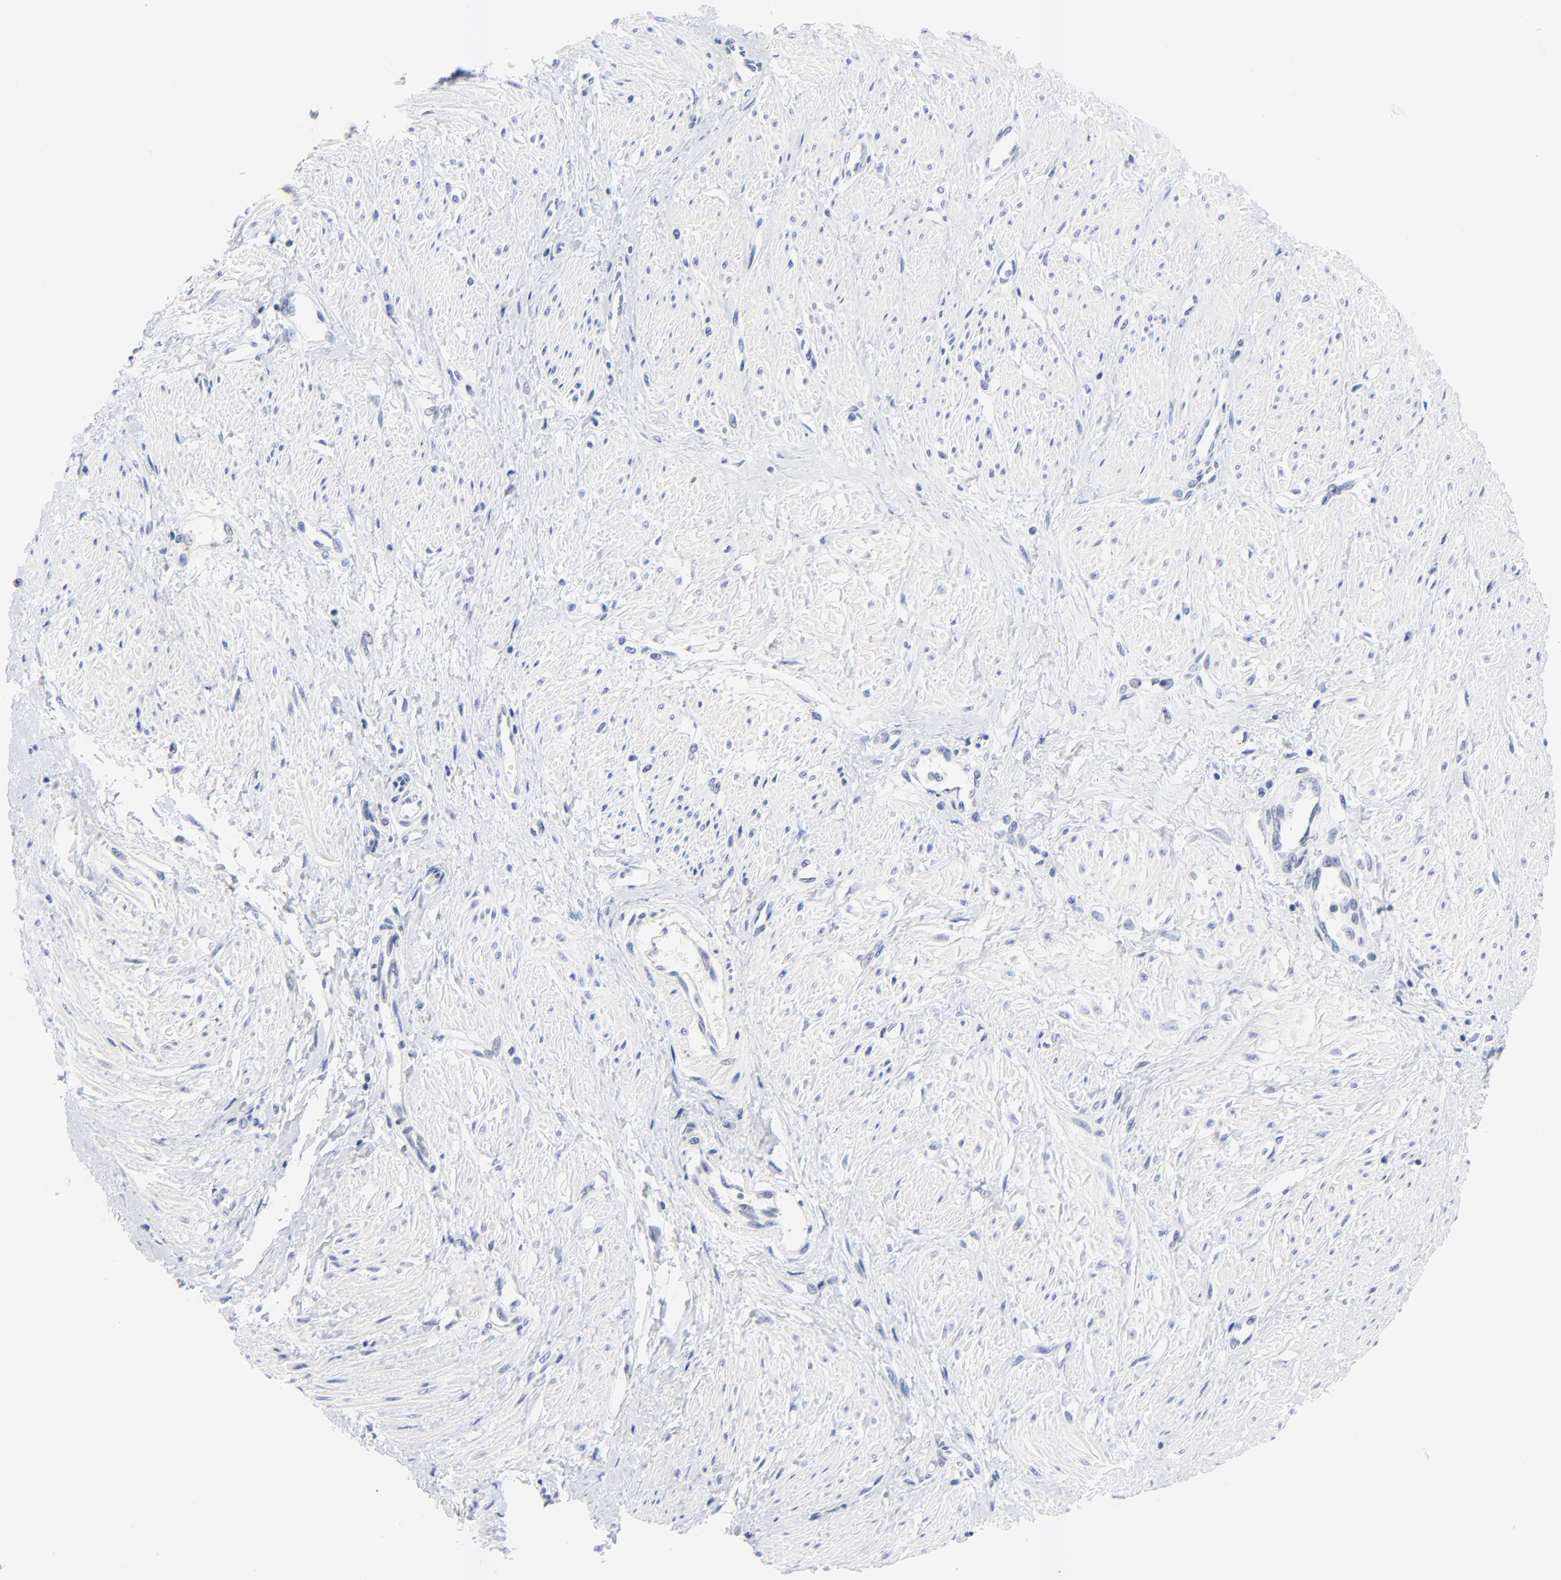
{"staining": {"intensity": "negative", "quantity": "none", "location": "none"}, "tissue": "smooth muscle", "cell_type": "Smooth muscle cells", "image_type": "normal", "snomed": [{"axis": "morphology", "description": "Normal tissue, NOS"}, {"axis": "topography", "description": "Smooth muscle"}, {"axis": "topography", "description": "Uterus"}], "caption": "An immunohistochemistry (IHC) image of normal smooth muscle is shown. There is no staining in smooth muscle cells of smooth muscle. Nuclei are stained in blue.", "gene": "FAM117B", "patient": {"sex": "female", "age": 39}}